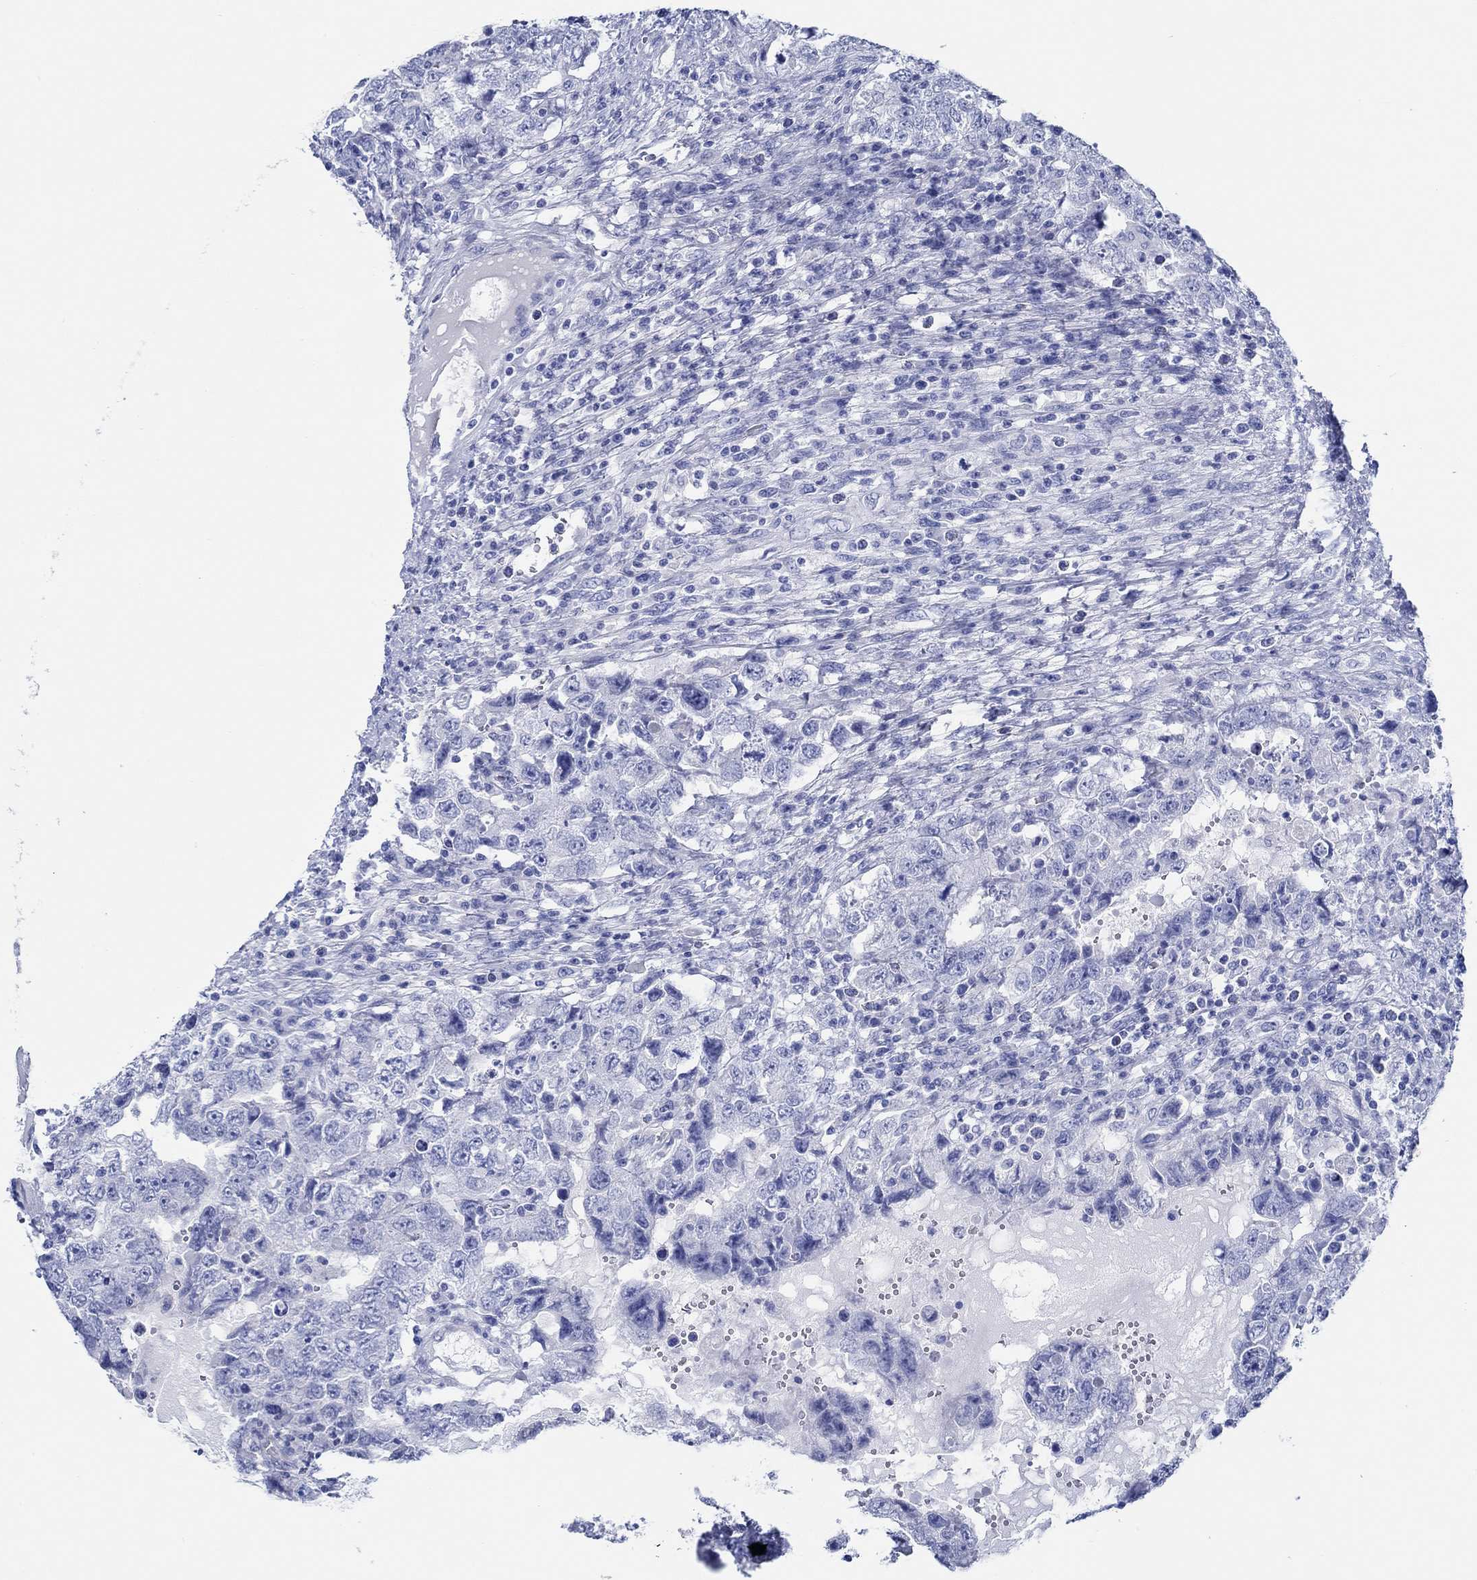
{"staining": {"intensity": "negative", "quantity": "none", "location": "none"}, "tissue": "testis cancer", "cell_type": "Tumor cells", "image_type": "cancer", "snomed": [{"axis": "morphology", "description": "Carcinoma, Embryonal, NOS"}, {"axis": "topography", "description": "Testis"}], "caption": "Tumor cells are negative for protein expression in human testis cancer. The staining is performed using DAB (3,3'-diaminobenzidine) brown chromogen with nuclei counter-stained in using hematoxylin.", "gene": "IGFBP6", "patient": {"sex": "male", "age": 26}}